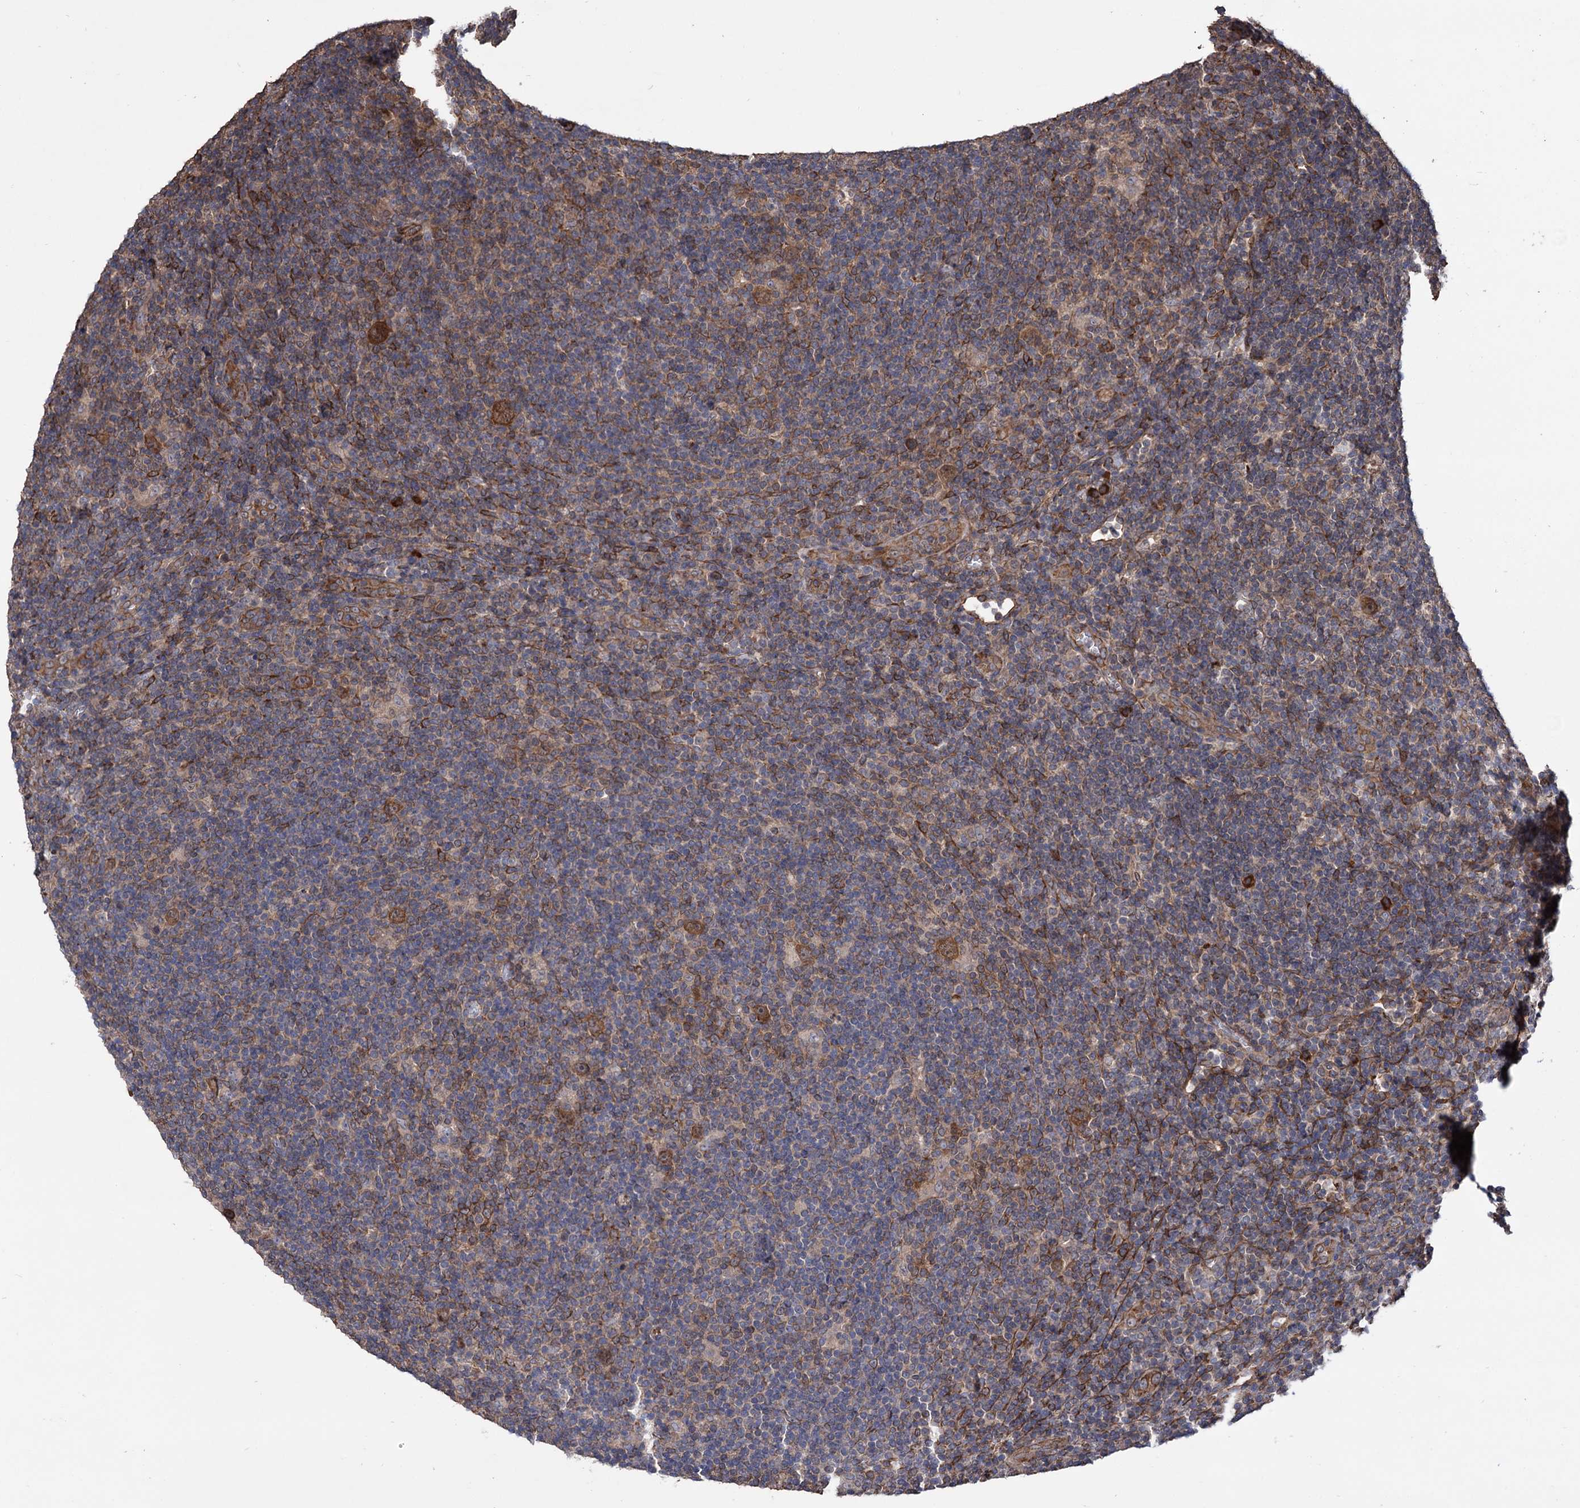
{"staining": {"intensity": "moderate", "quantity": "25%-75%", "location": "cytoplasmic/membranous"}, "tissue": "lymphoma", "cell_type": "Tumor cells", "image_type": "cancer", "snomed": [{"axis": "morphology", "description": "Hodgkin's disease, NOS"}, {"axis": "topography", "description": "Lymph node"}], "caption": "Lymphoma was stained to show a protein in brown. There is medium levels of moderate cytoplasmic/membranous expression in approximately 25%-75% of tumor cells.", "gene": "CDAN1", "patient": {"sex": "female", "age": 57}}